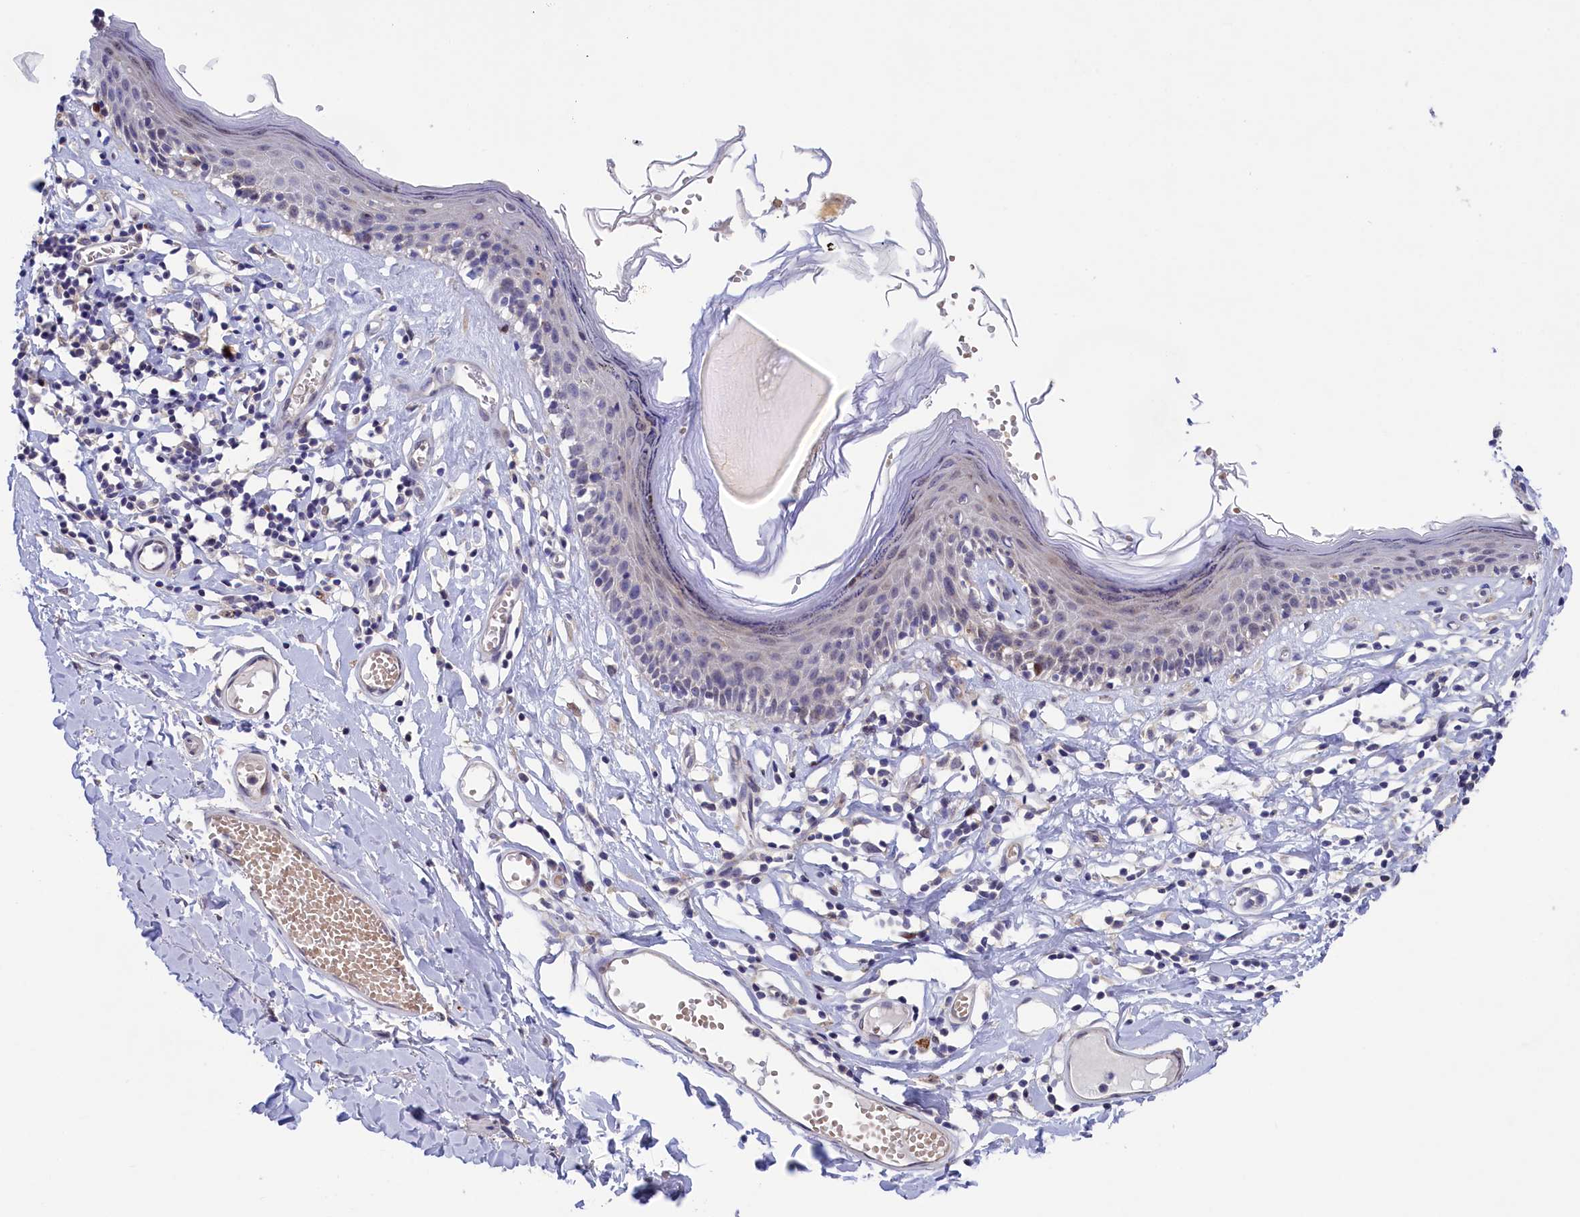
{"staining": {"intensity": "moderate", "quantity": "<25%", "location": "cytoplasmic/membranous"}, "tissue": "skin", "cell_type": "Epidermal cells", "image_type": "normal", "snomed": [{"axis": "morphology", "description": "Normal tissue, NOS"}, {"axis": "topography", "description": "Adipose tissue"}, {"axis": "topography", "description": "Vascular tissue"}, {"axis": "topography", "description": "Vulva"}, {"axis": "topography", "description": "Peripheral nerve tissue"}], "caption": "Benign skin was stained to show a protein in brown. There is low levels of moderate cytoplasmic/membranous positivity in approximately <25% of epidermal cells. The protein of interest is shown in brown color, while the nuclei are stained blue.", "gene": "HYKK", "patient": {"sex": "female", "age": 86}}